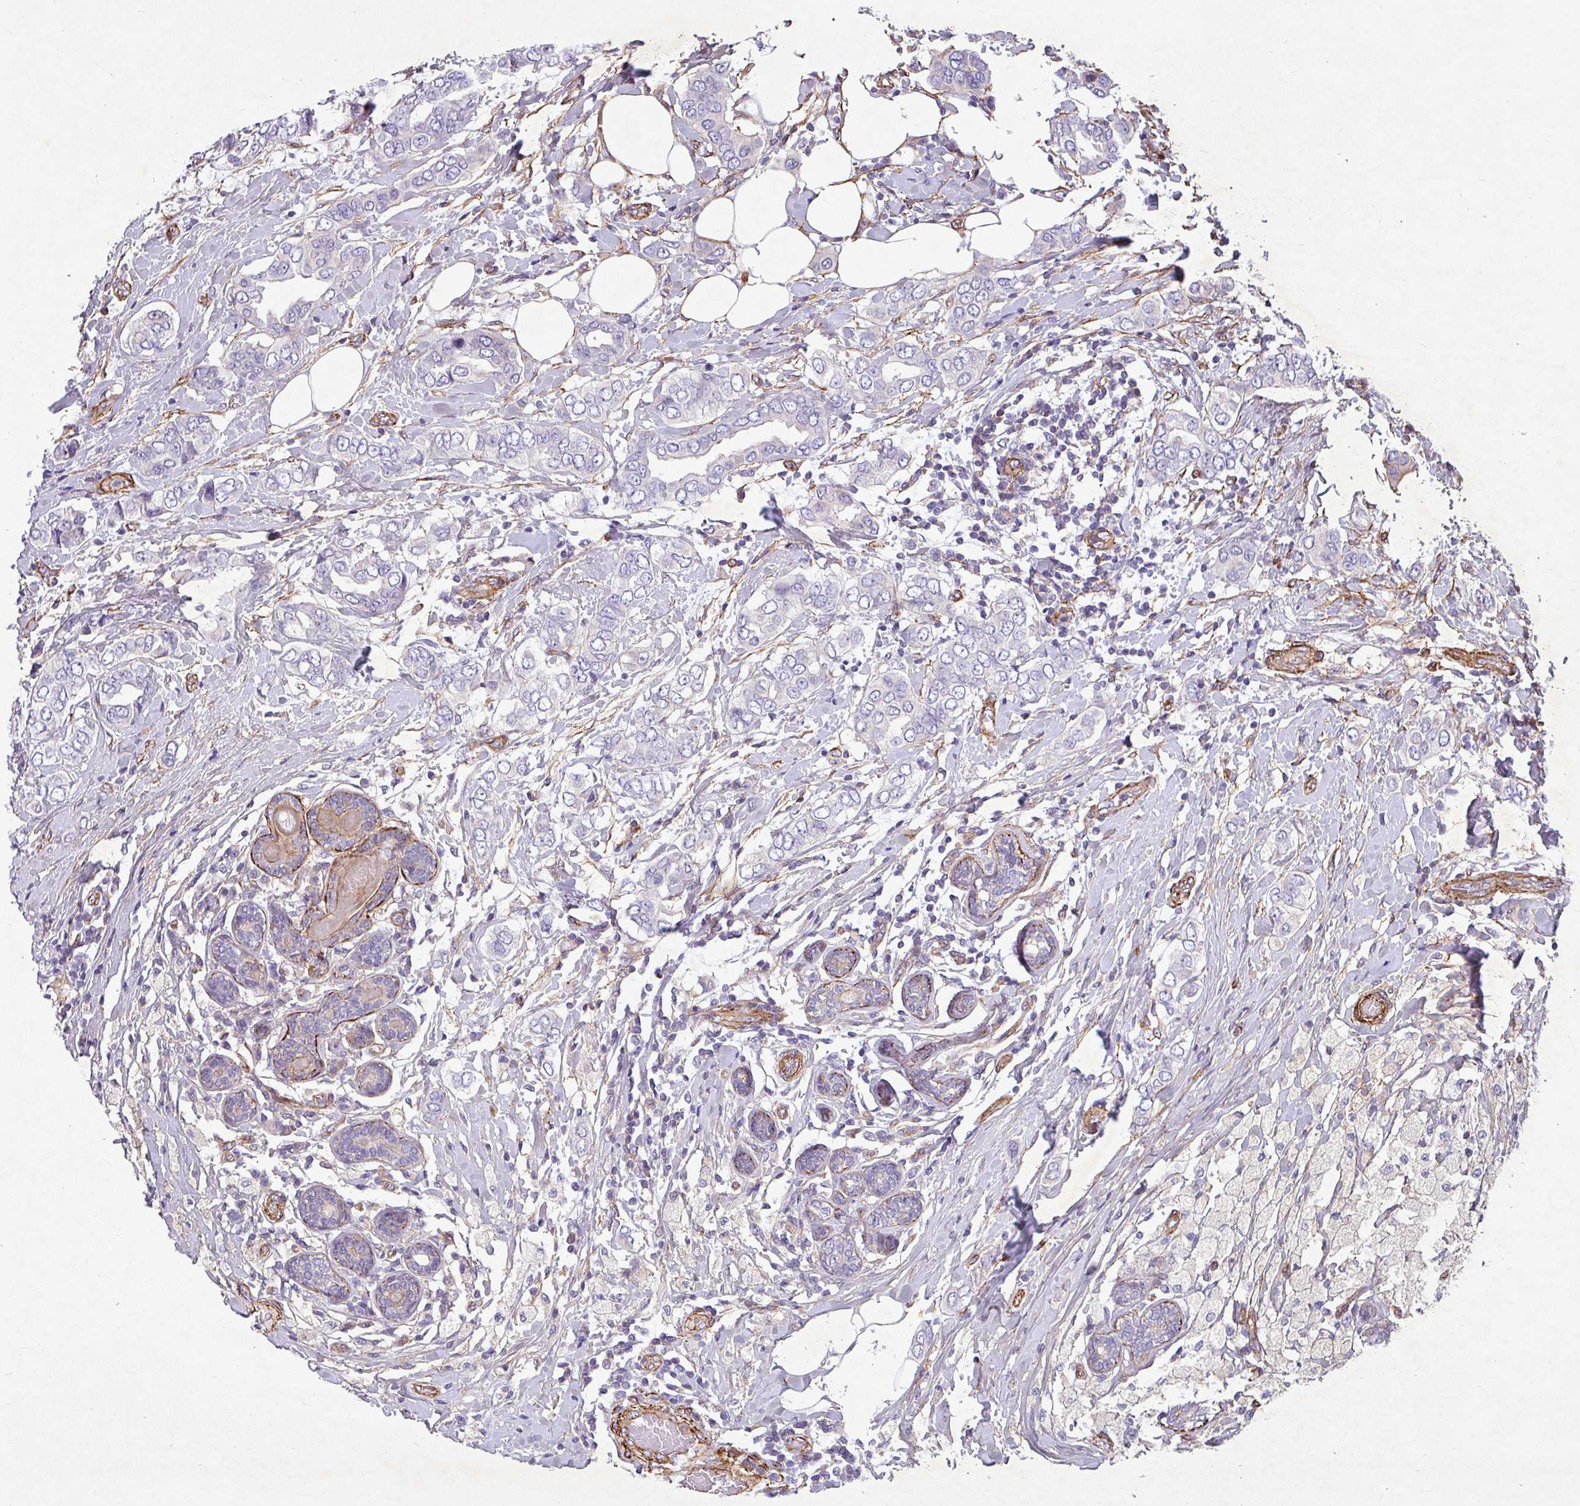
{"staining": {"intensity": "negative", "quantity": "none", "location": "none"}, "tissue": "breast cancer", "cell_type": "Tumor cells", "image_type": "cancer", "snomed": [{"axis": "morphology", "description": "Lobular carcinoma"}, {"axis": "topography", "description": "Breast"}], "caption": "DAB immunohistochemical staining of breast cancer reveals no significant staining in tumor cells.", "gene": "ATP2C2", "patient": {"sex": "female", "age": 51}}